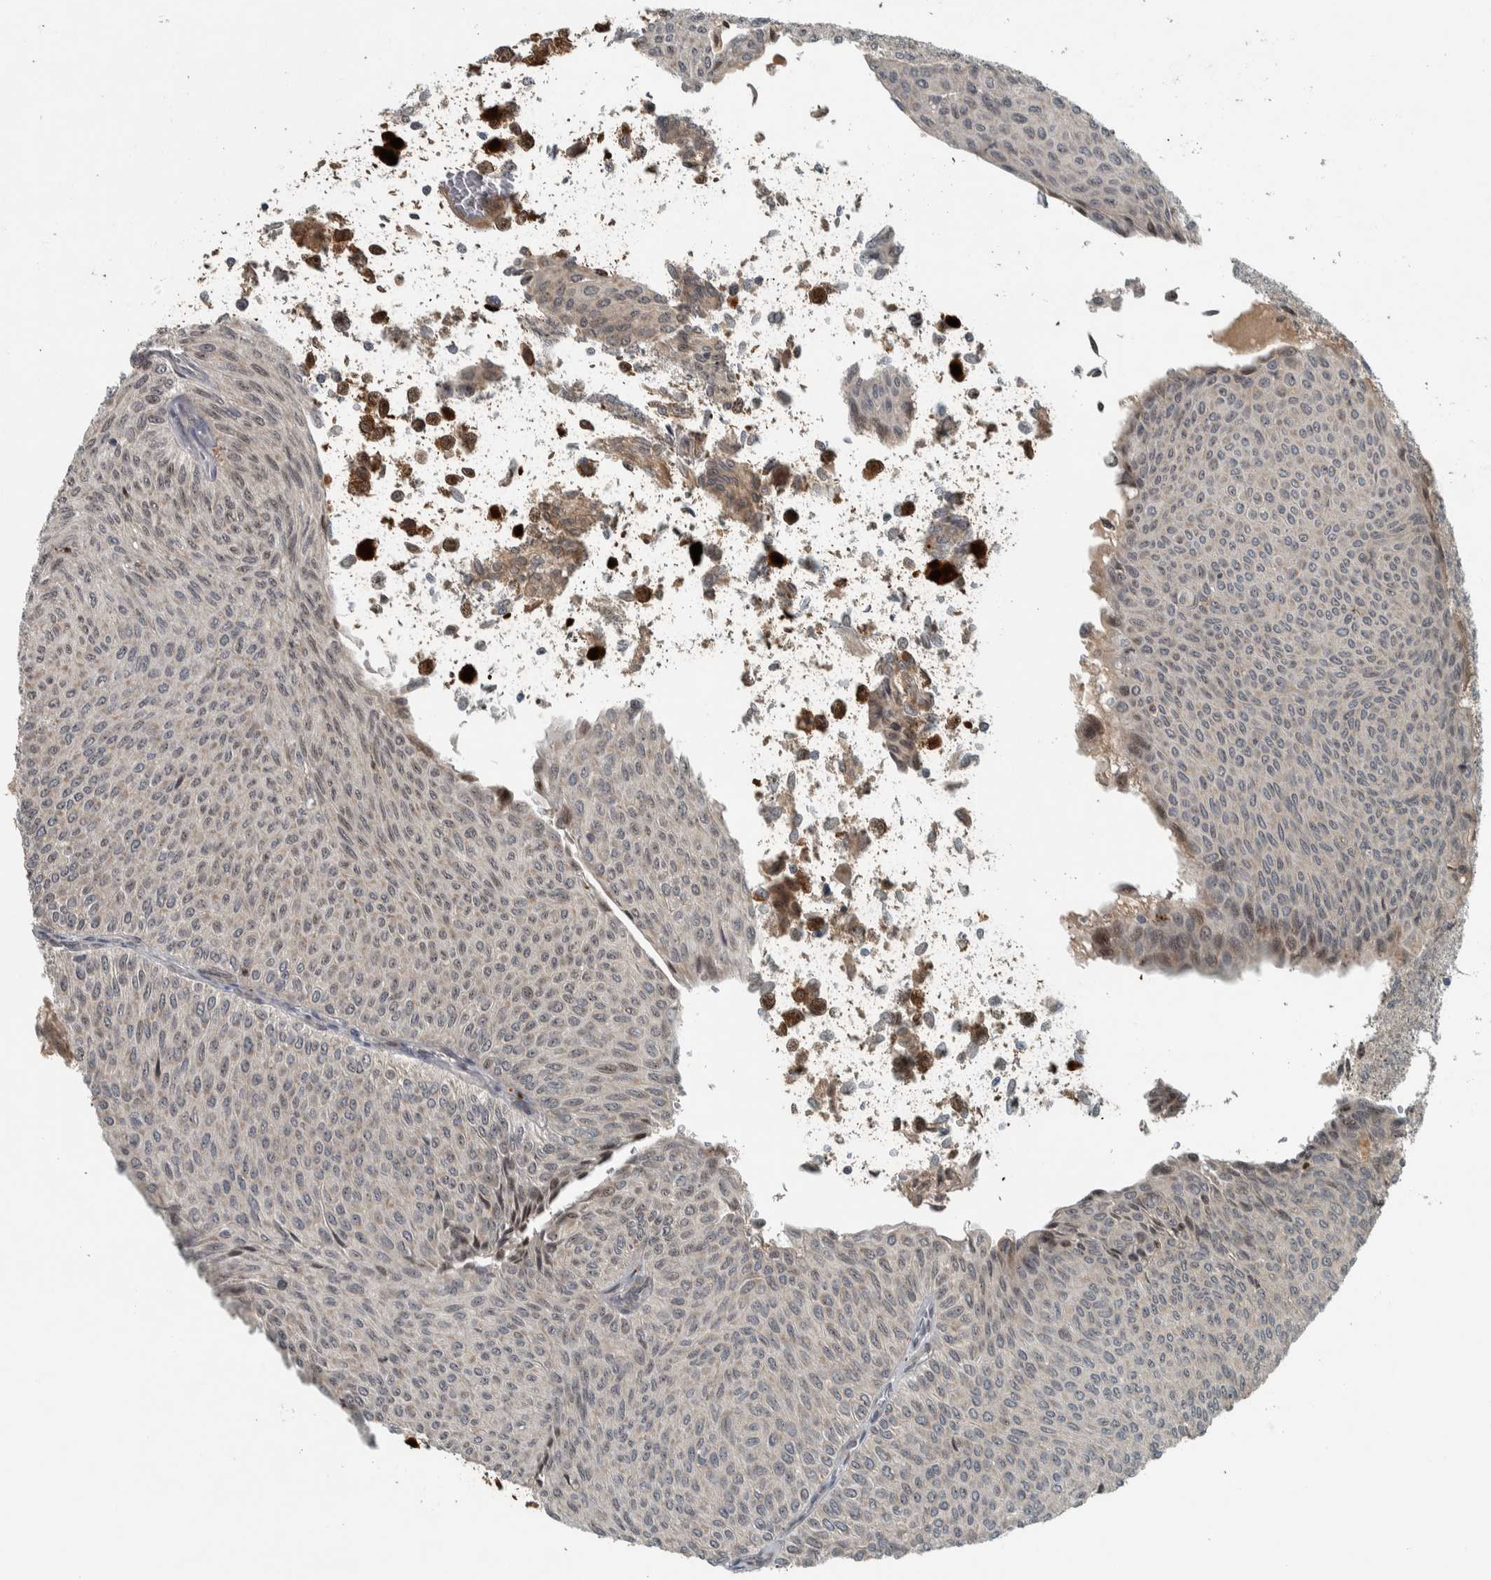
{"staining": {"intensity": "weak", "quantity": "<25%", "location": "nuclear"}, "tissue": "urothelial cancer", "cell_type": "Tumor cells", "image_type": "cancer", "snomed": [{"axis": "morphology", "description": "Urothelial carcinoma, Low grade"}, {"axis": "topography", "description": "Urinary bladder"}], "caption": "The IHC micrograph has no significant expression in tumor cells of urothelial cancer tissue. The staining was performed using DAB (3,3'-diaminobenzidine) to visualize the protein expression in brown, while the nuclei were stained in blue with hematoxylin (Magnification: 20x).", "gene": "XPO5", "patient": {"sex": "male", "age": 78}}